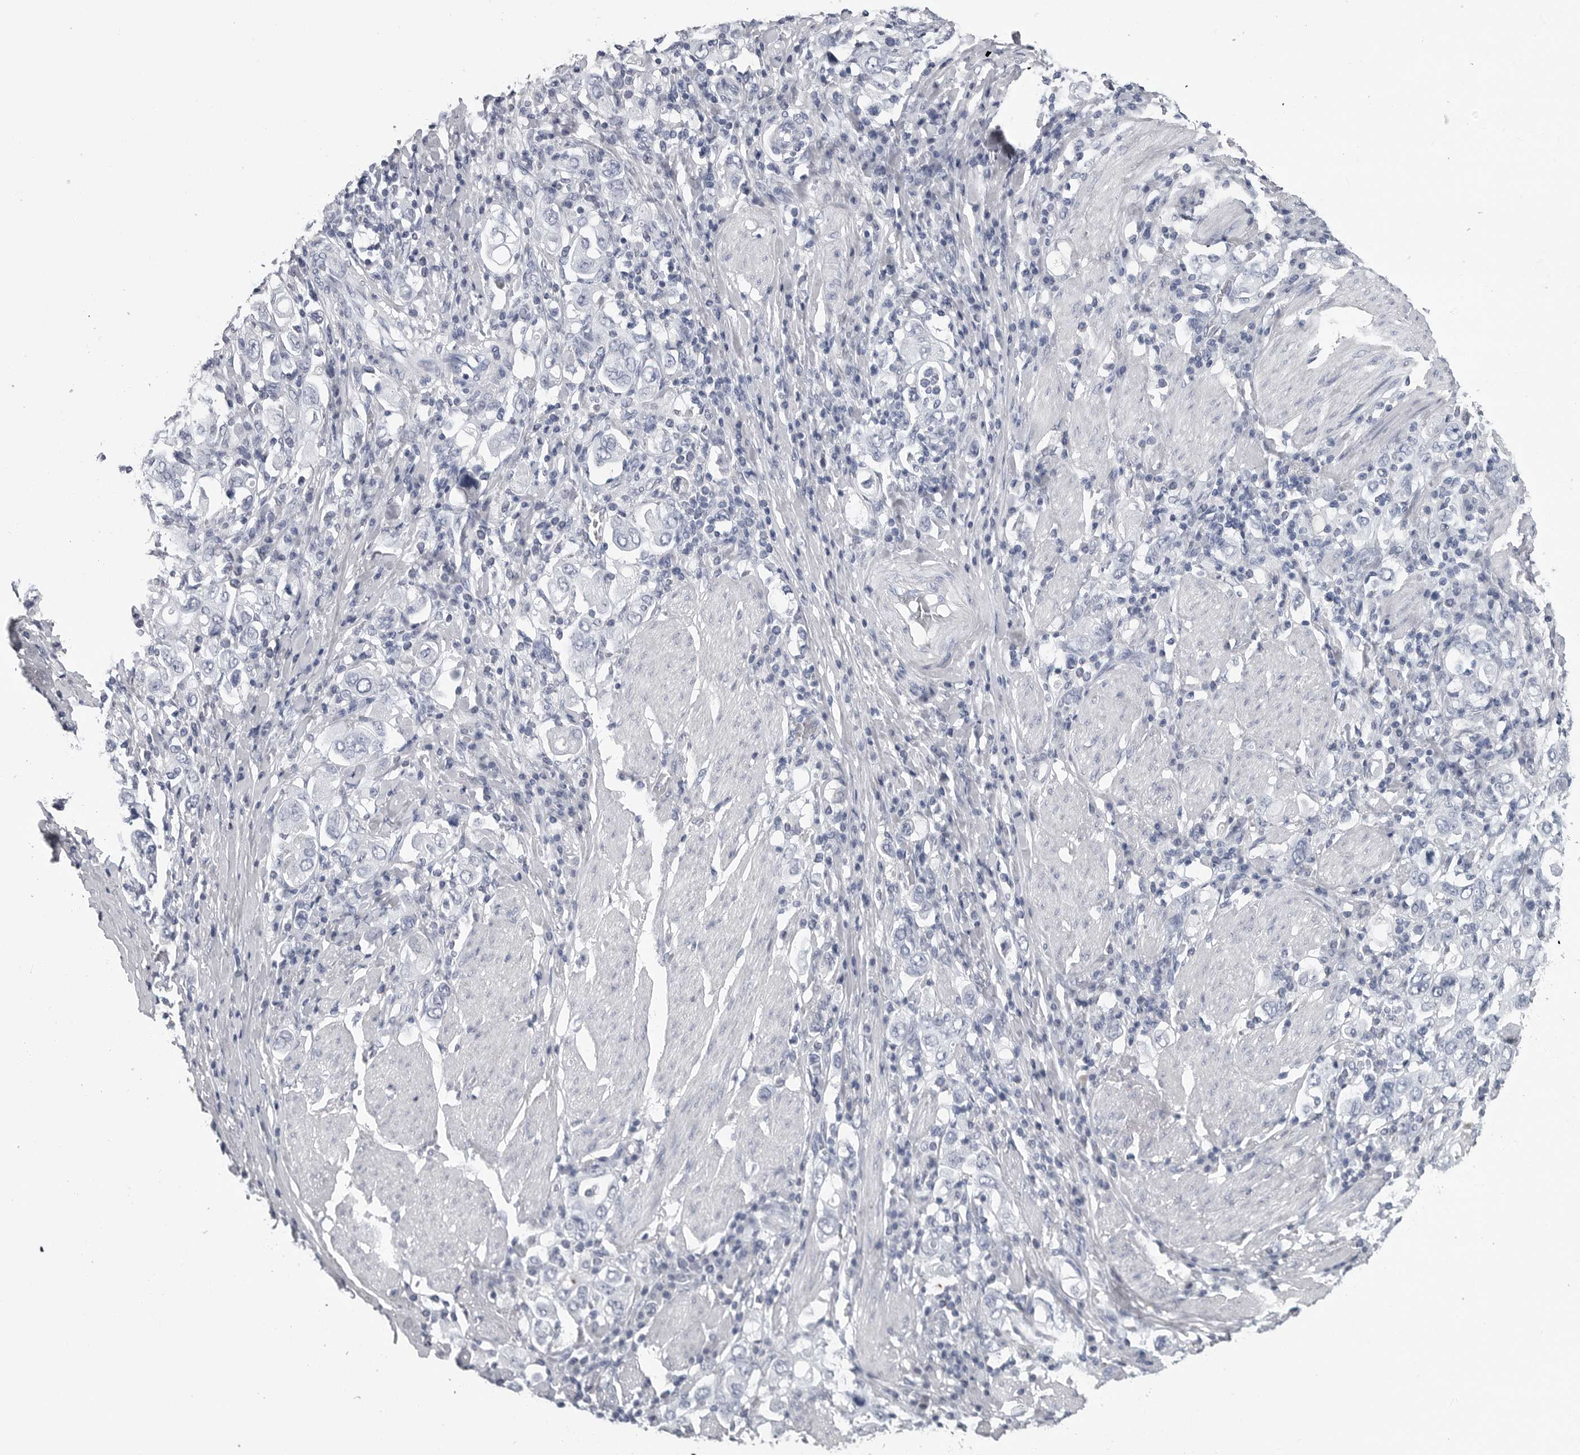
{"staining": {"intensity": "negative", "quantity": "none", "location": "none"}, "tissue": "stomach cancer", "cell_type": "Tumor cells", "image_type": "cancer", "snomed": [{"axis": "morphology", "description": "Adenocarcinoma, NOS"}, {"axis": "topography", "description": "Stomach, upper"}], "caption": "Protein analysis of stomach adenocarcinoma reveals no significant positivity in tumor cells.", "gene": "AMPD1", "patient": {"sex": "male", "age": 62}}